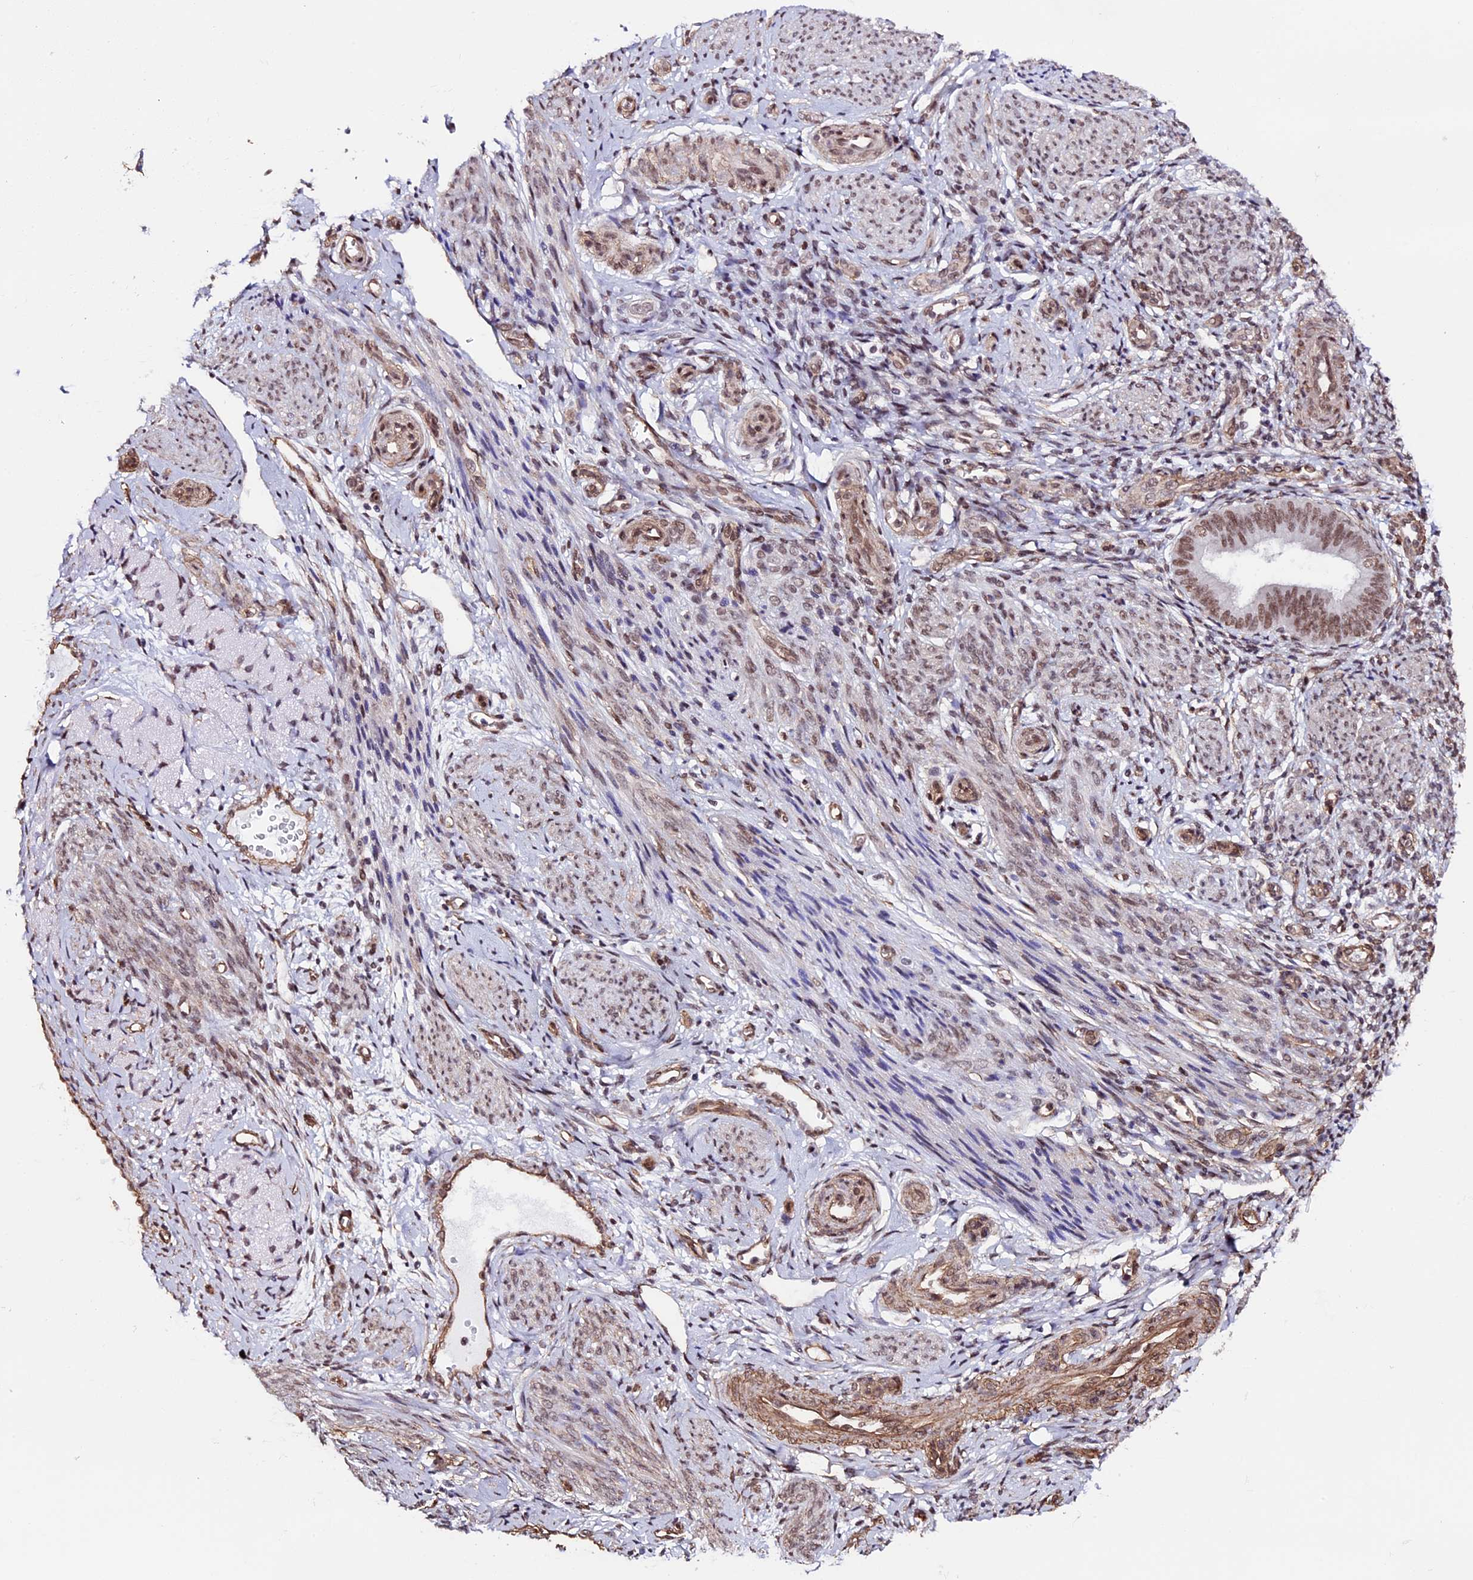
{"staining": {"intensity": "moderate", "quantity": "25%-75%", "location": "nuclear"}, "tissue": "endometrium", "cell_type": "Cells in endometrial stroma", "image_type": "normal", "snomed": [{"axis": "morphology", "description": "Normal tissue, NOS"}, {"axis": "topography", "description": "Uterus"}, {"axis": "topography", "description": "Endometrium"}], "caption": "Cells in endometrial stroma exhibit medium levels of moderate nuclear staining in approximately 25%-75% of cells in normal endometrium.", "gene": "MPHOSPH8", "patient": {"sex": "female", "age": 48}}